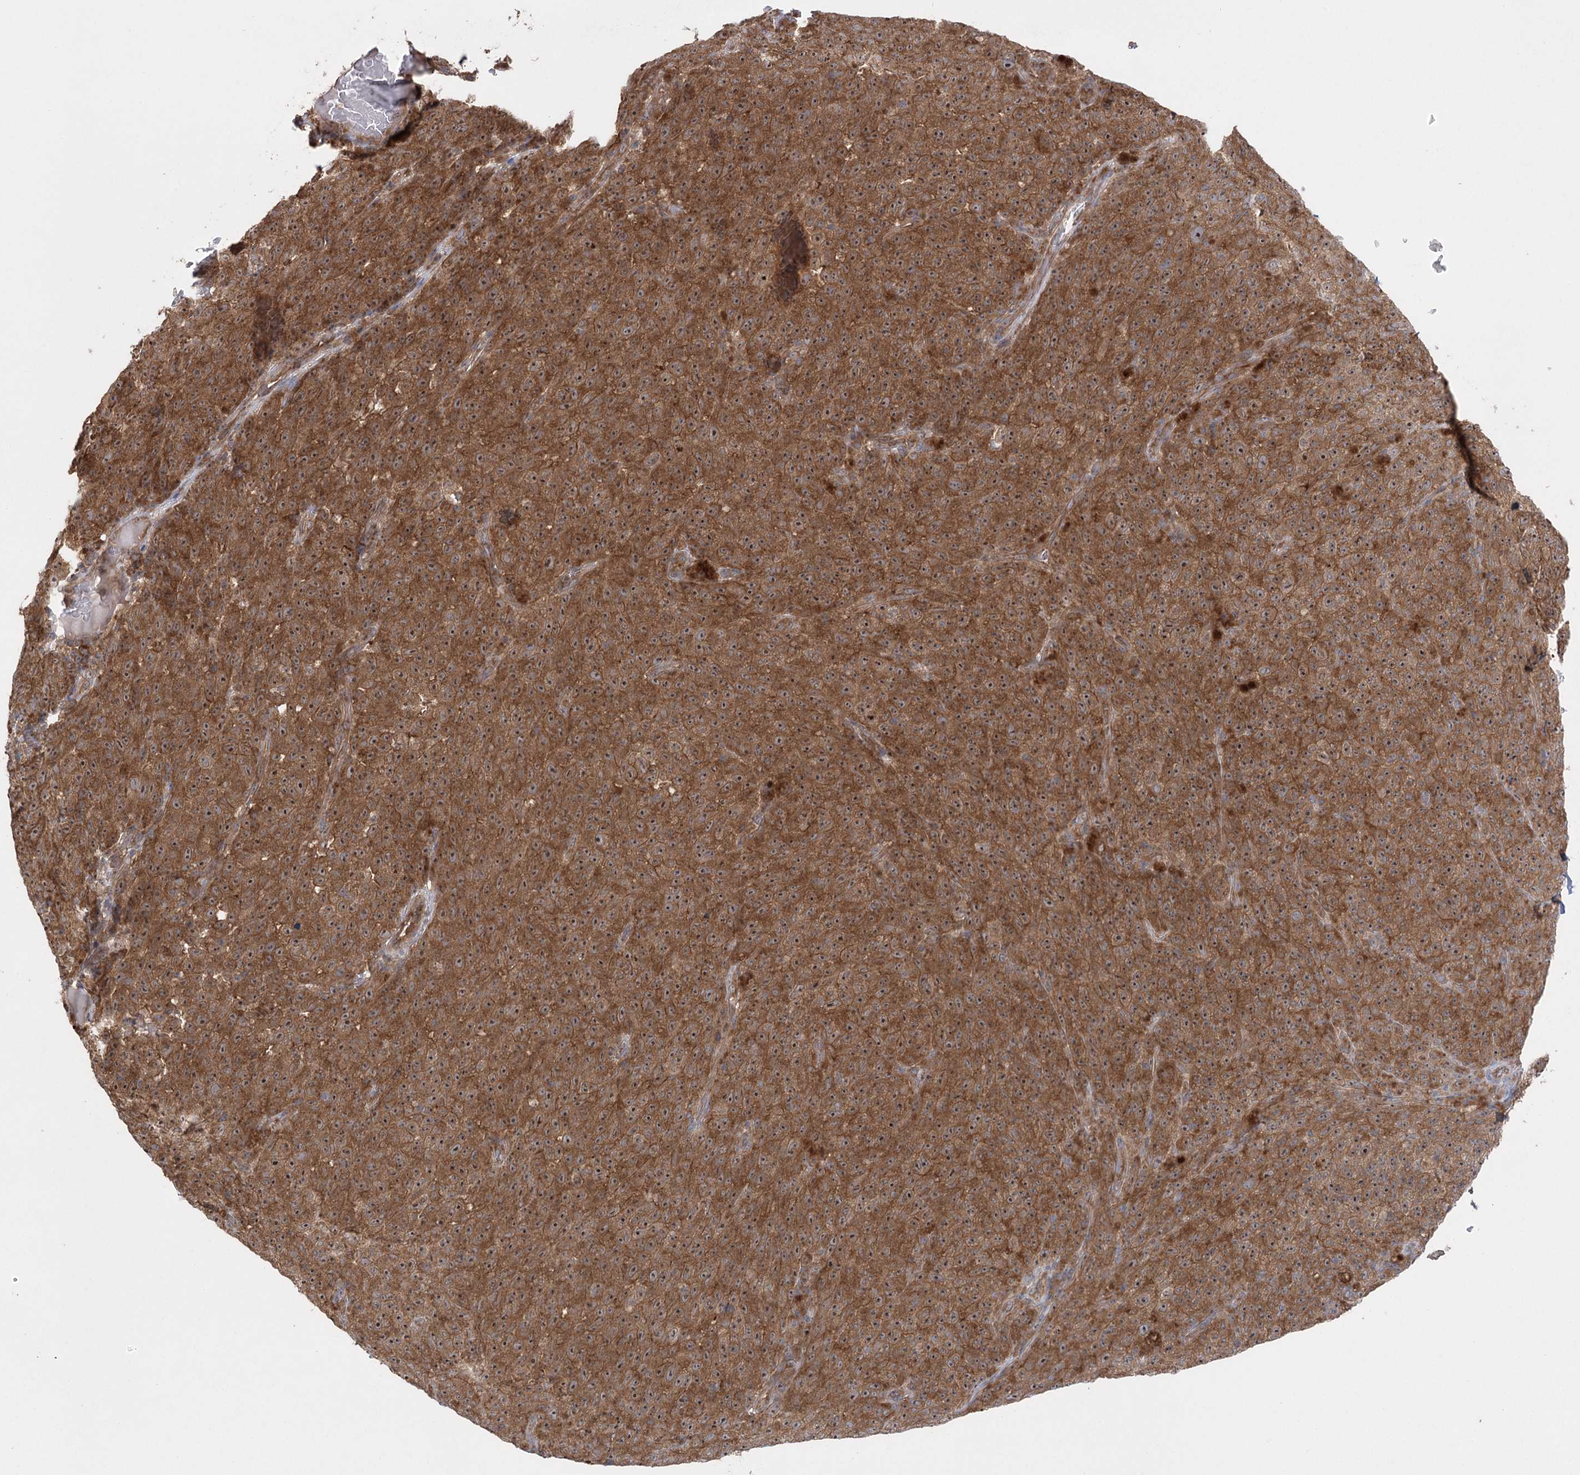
{"staining": {"intensity": "moderate", "quantity": ">75%", "location": "cytoplasmic/membranous,nuclear"}, "tissue": "melanoma", "cell_type": "Tumor cells", "image_type": "cancer", "snomed": [{"axis": "morphology", "description": "Malignant melanoma, NOS"}, {"axis": "topography", "description": "Skin"}], "caption": "A brown stain shows moderate cytoplasmic/membranous and nuclear positivity of a protein in malignant melanoma tumor cells.", "gene": "EIF3A", "patient": {"sex": "female", "age": 82}}